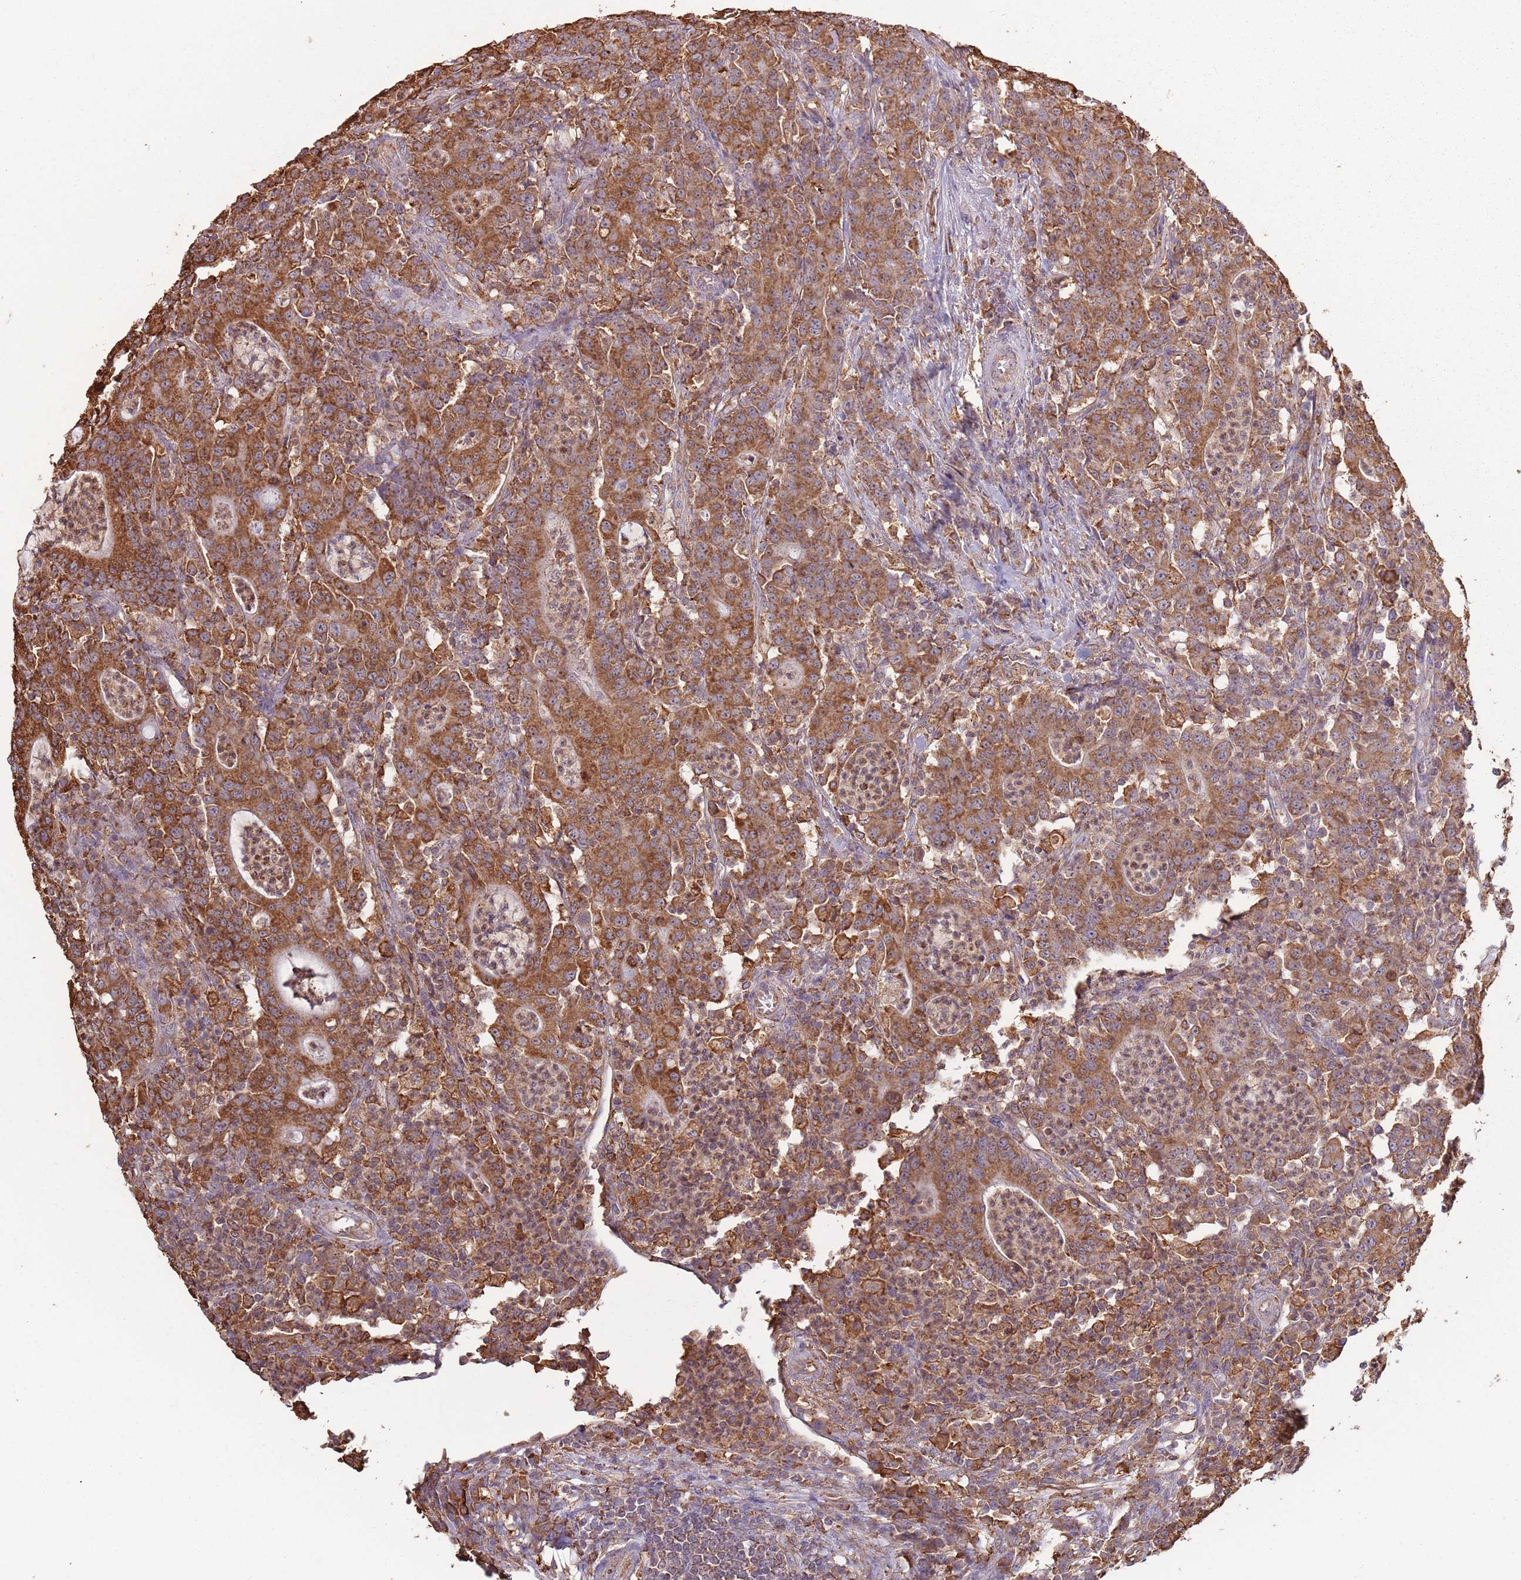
{"staining": {"intensity": "strong", "quantity": ">75%", "location": "cytoplasmic/membranous"}, "tissue": "colorectal cancer", "cell_type": "Tumor cells", "image_type": "cancer", "snomed": [{"axis": "morphology", "description": "Adenocarcinoma, NOS"}, {"axis": "topography", "description": "Colon"}], "caption": "Human adenocarcinoma (colorectal) stained with a protein marker reveals strong staining in tumor cells.", "gene": "ATOSB", "patient": {"sex": "male", "age": 83}}